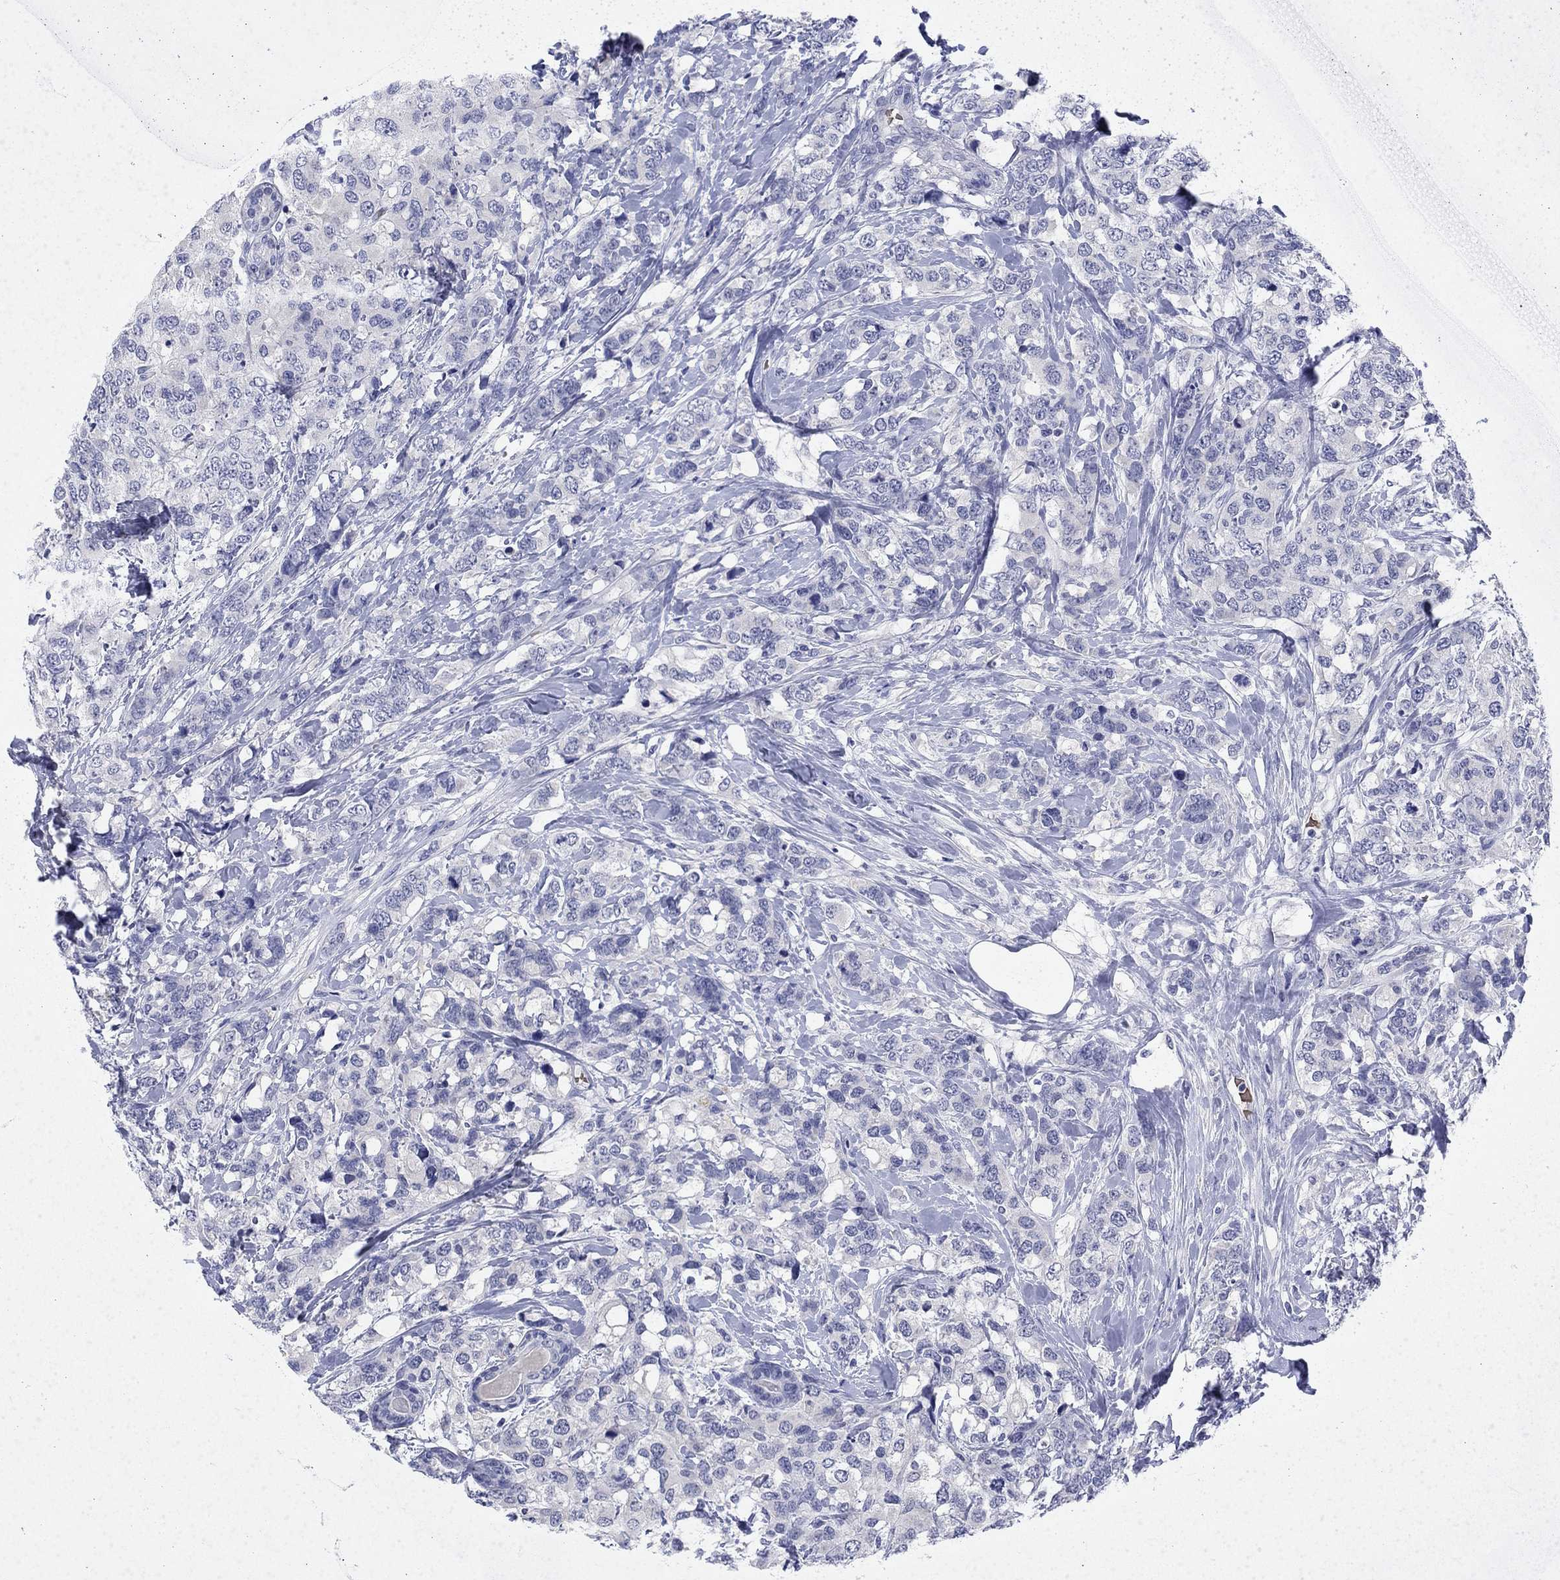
{"staining": {"intensity": "negative", "quantity": "none", "location": "none"}, "tissue": "breast cancer", "cell_type": "Tumor cells", "image_type": "cancer", "snomed": [{"axis": "morphology", "description": "Lobular carcinoma"}, {"axis": "topography", "description": "Breast"}], "caption": "A photomicrograph of breast cancer stained for a protein reveals no brown staining in tumor cells.", "gene": "ENPP6", "patient": {"sex": "female", "age": 59}}